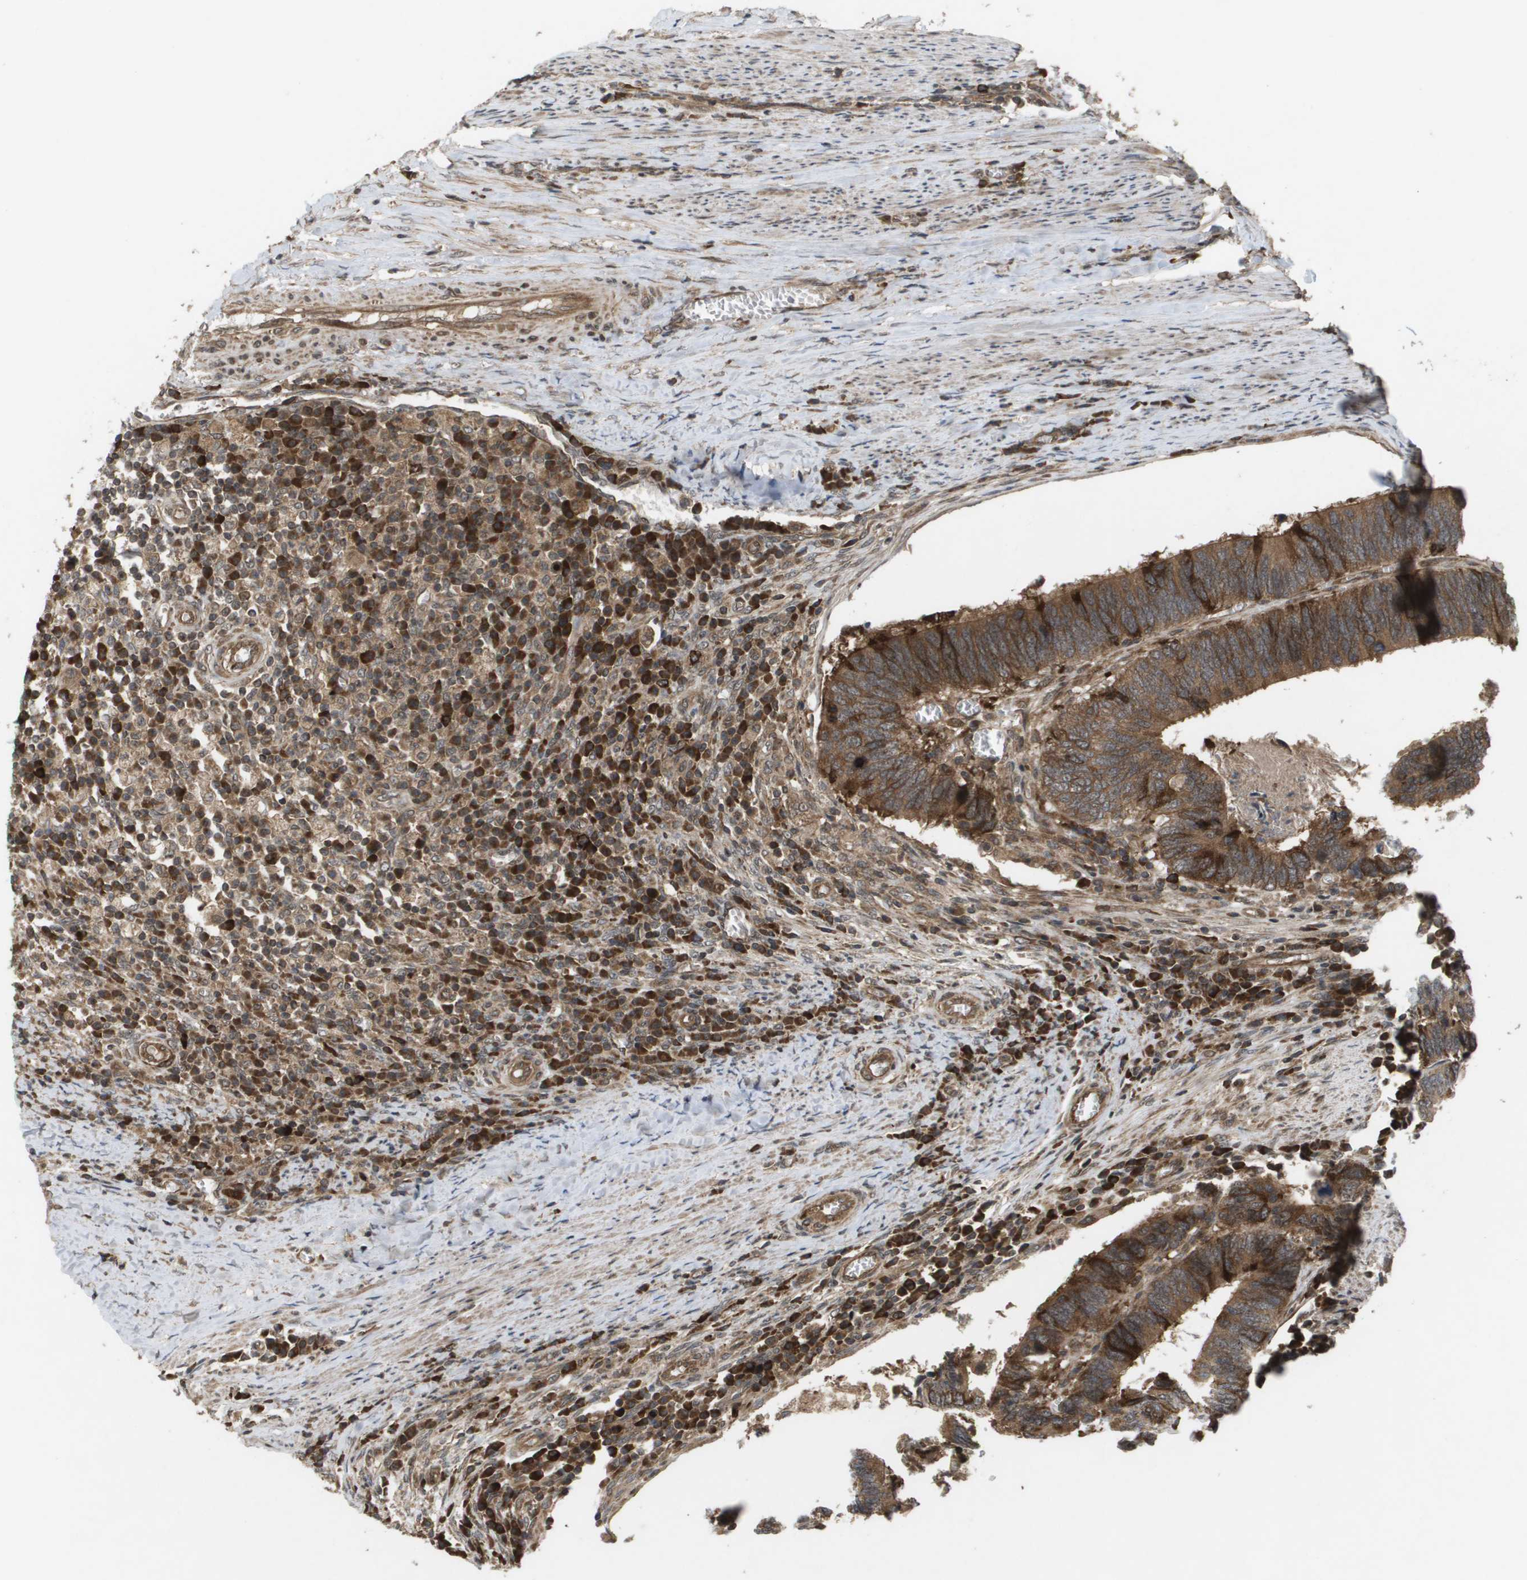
{"staining": {"intensity": "strong", "quantity": ">75%", "location": "cytoplasmic/membranous,nuclear"}, "tissue": "colorectal cancer", "cell_type": "Tumor cells", "image_type": "cancer", "snomed": [{"axis": "morphology", "description": "Adenocarcinoma, NOS"}, {"axis": "topography", "description": "Colon"}], "caption": "IHC histopathology image of neoplastic tissue: human colorectal cancer stained using IHC displays high levels of strong protein expression localized specifically in the cytoplasmic/membranous and nuclear of tumor cells, appearing as a cytoplasmic/membranous and nuclear brown color.", "gene": "KIF11", "patient": {"sex": "male", "age": 72}}